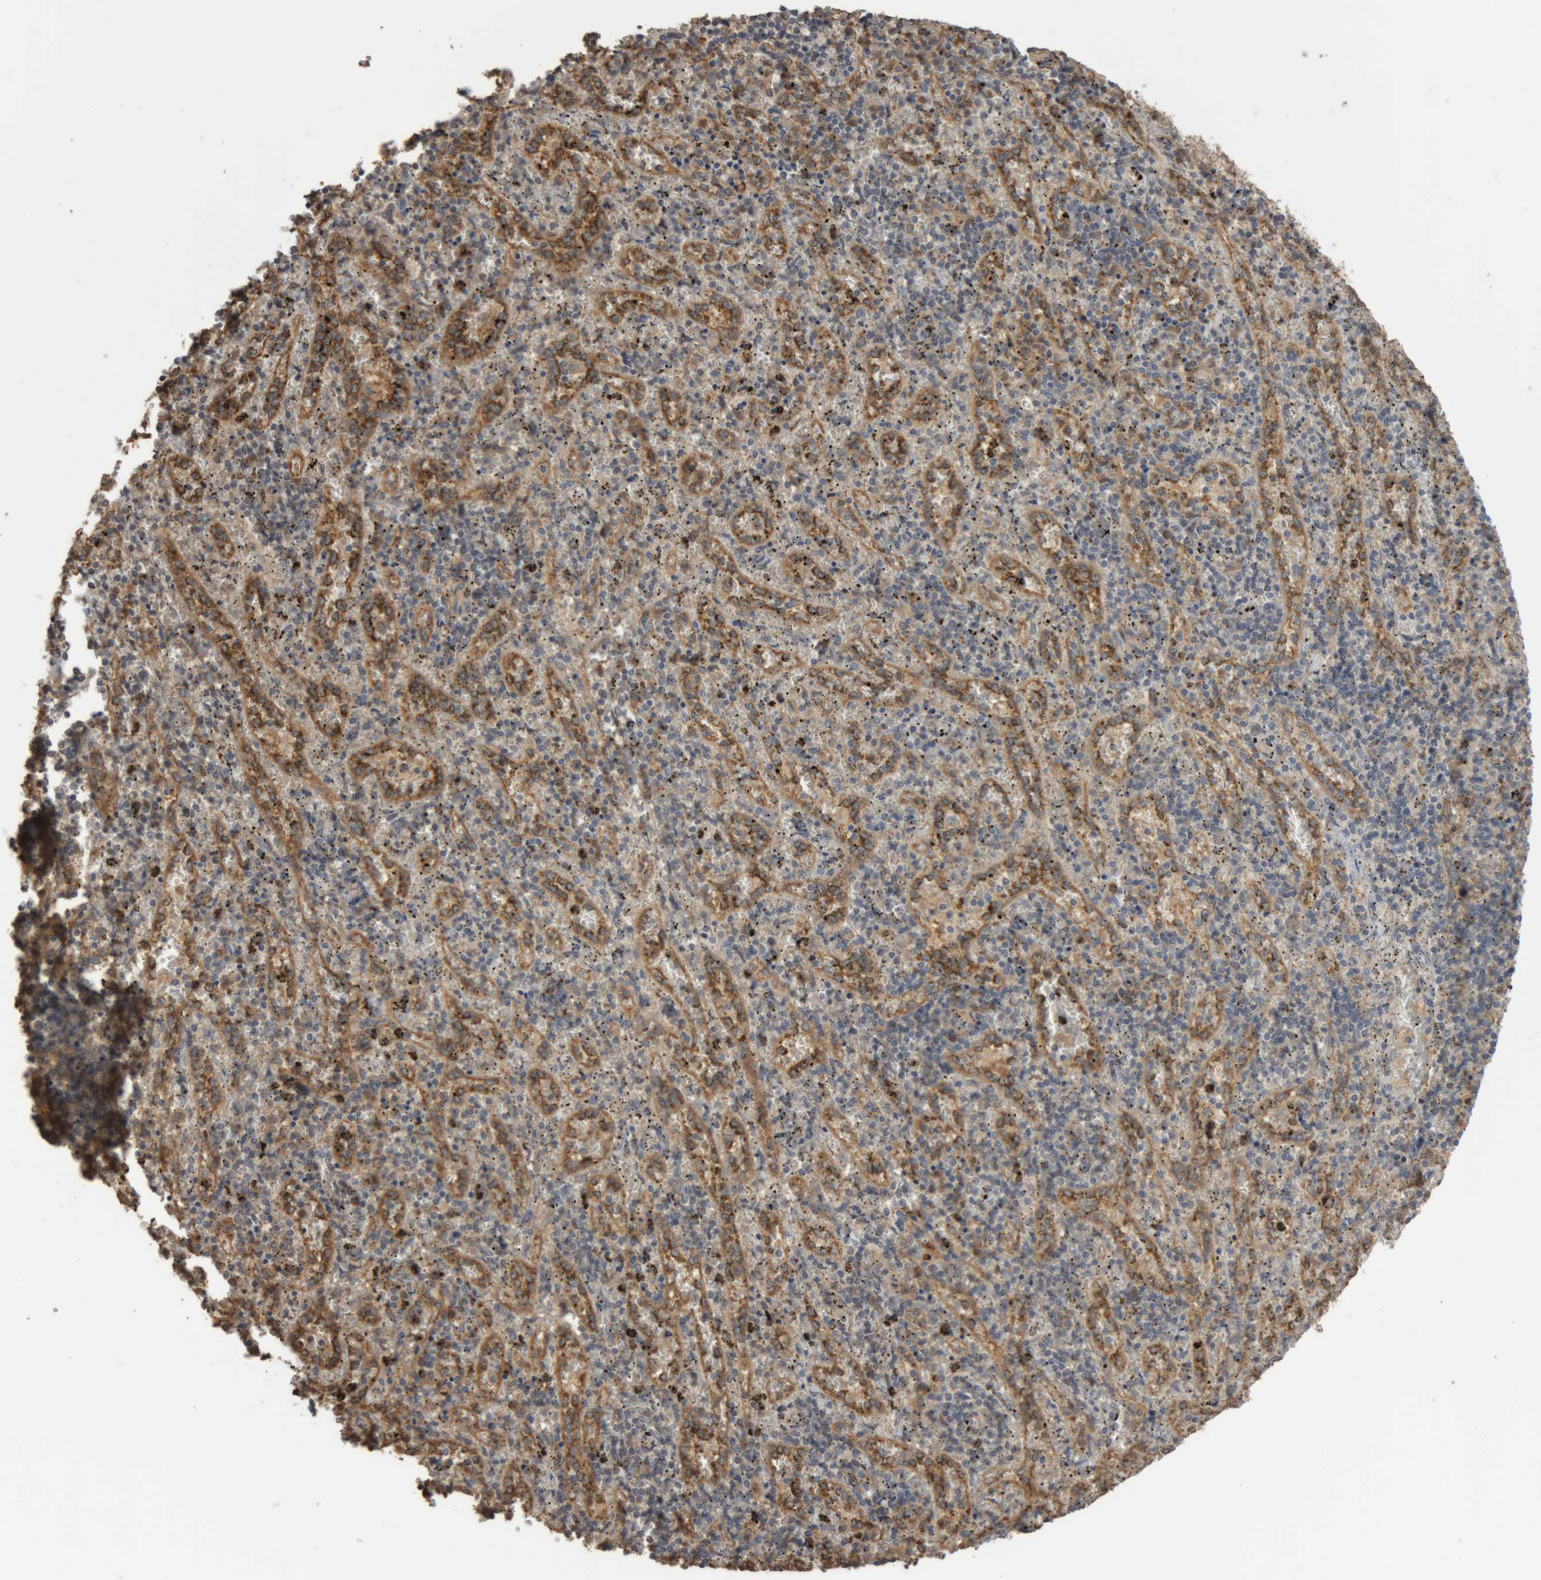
{"staining": {"intensity": "weak", "quantity": "25%-75%", "location": "cytoplasmic/membranous"}, "tissue": "spleen", "cell_type": "Cells in red pulp", "image_type": "normal", "snomed": [{"axis": "morphology", "description": "Normal tissue, NOS"}, {"axis": "topography", "description": "Spleen"}], "caption": "DAB immunohistochemical staining of normal spleen reveals weak cytoplasmic/membranous protein expression in approximately 25%-75% of cells in red pulp.", "gene": "TMED7", "patient": {"sex": "male", "age": 11}}